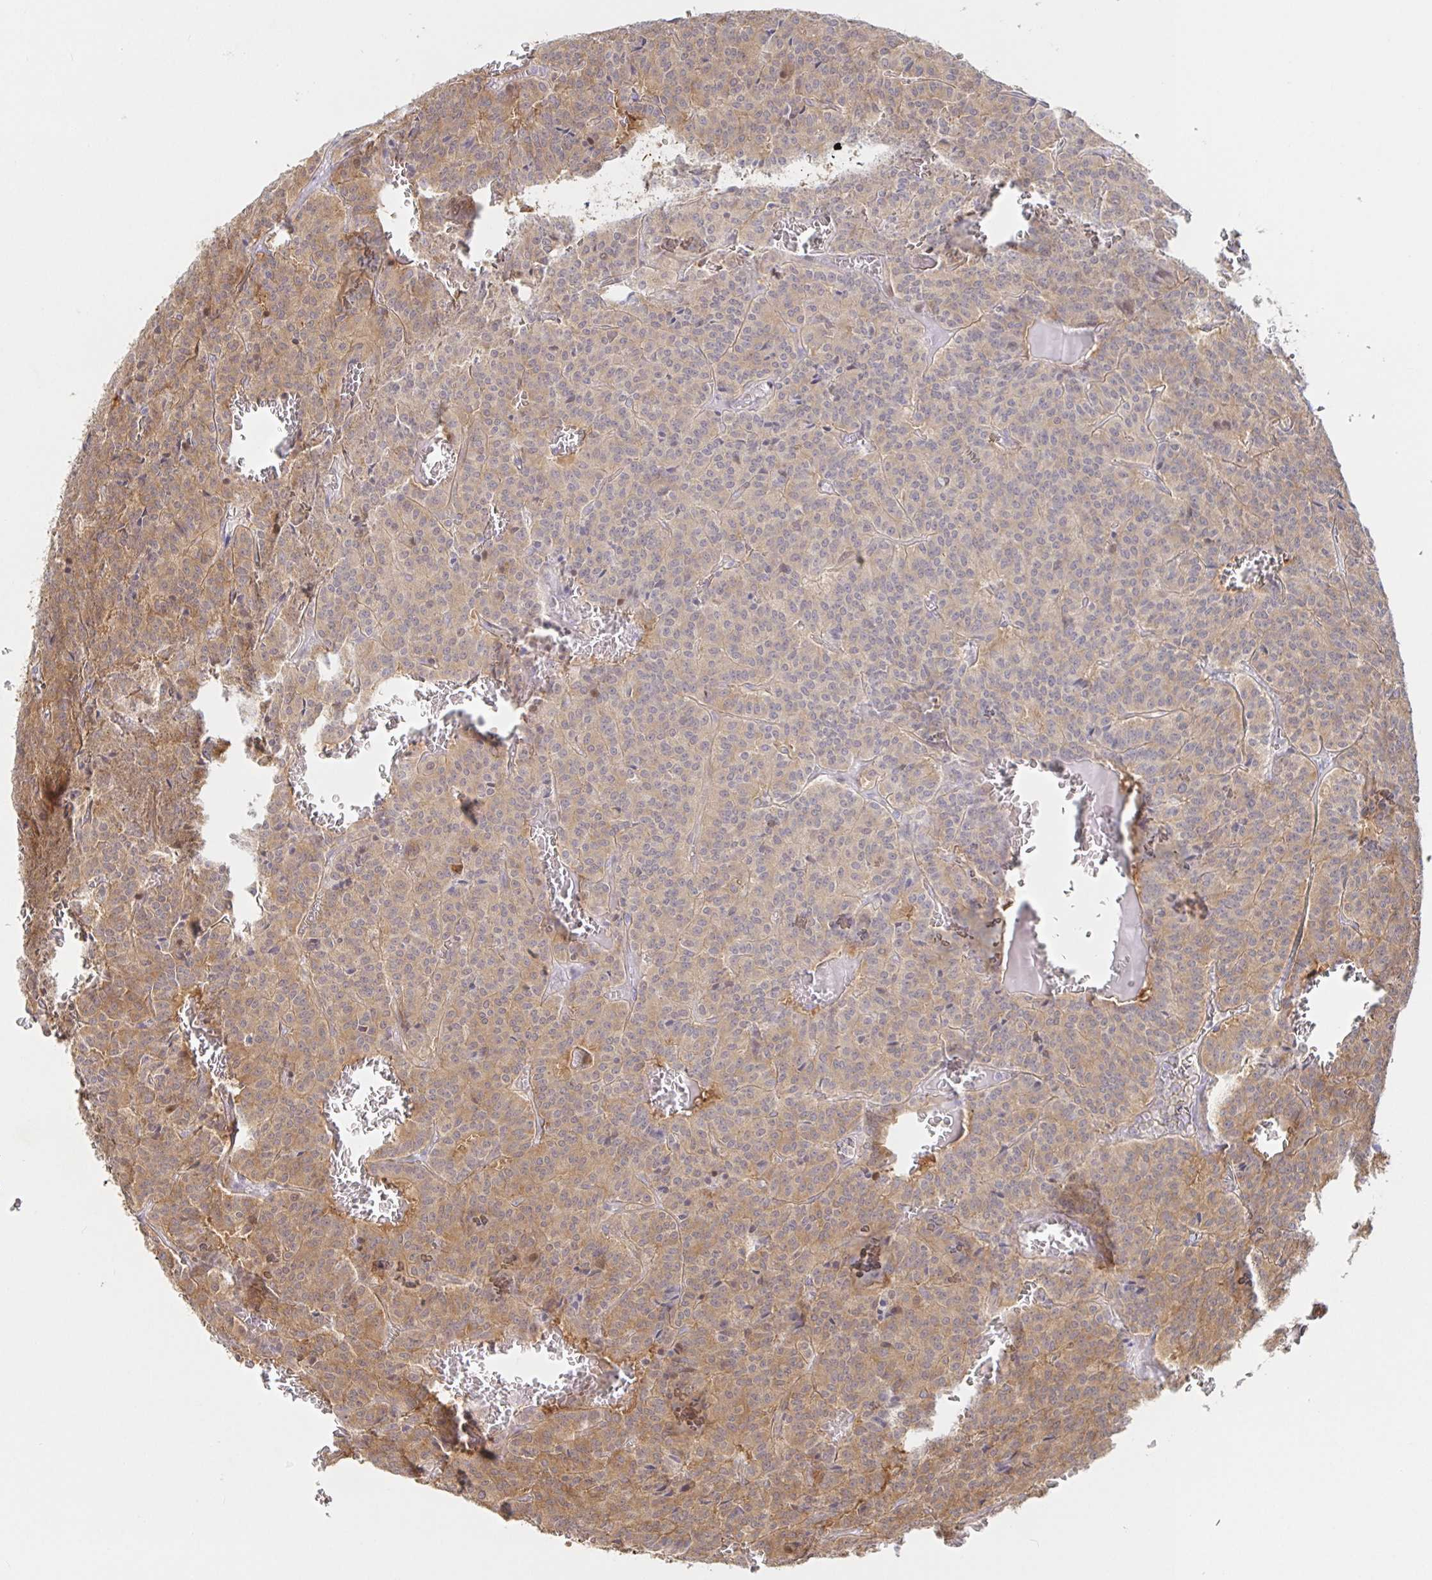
{"staining": {"intensity": "weak", "quantity": ">75%", "location": "cytoplasmic/membranous"}, "tissue": "carcinoid", "cell_type": "Tumor cells", "image_type": "cancer", "snomed": [{"axis": "morphology", "description": "Carcinoid, malignant, NOS"}, {"axis": "topography", "description": "Lung"}], "caption": "This is a photomicrograph of immunohistochemistry (IHC) staining of carcinoid, which shows weak positivity in the cytoplasmic/membranous of tumor cells.", "gene": "AACS", "patient": {"sex": "male", "age": 70}}